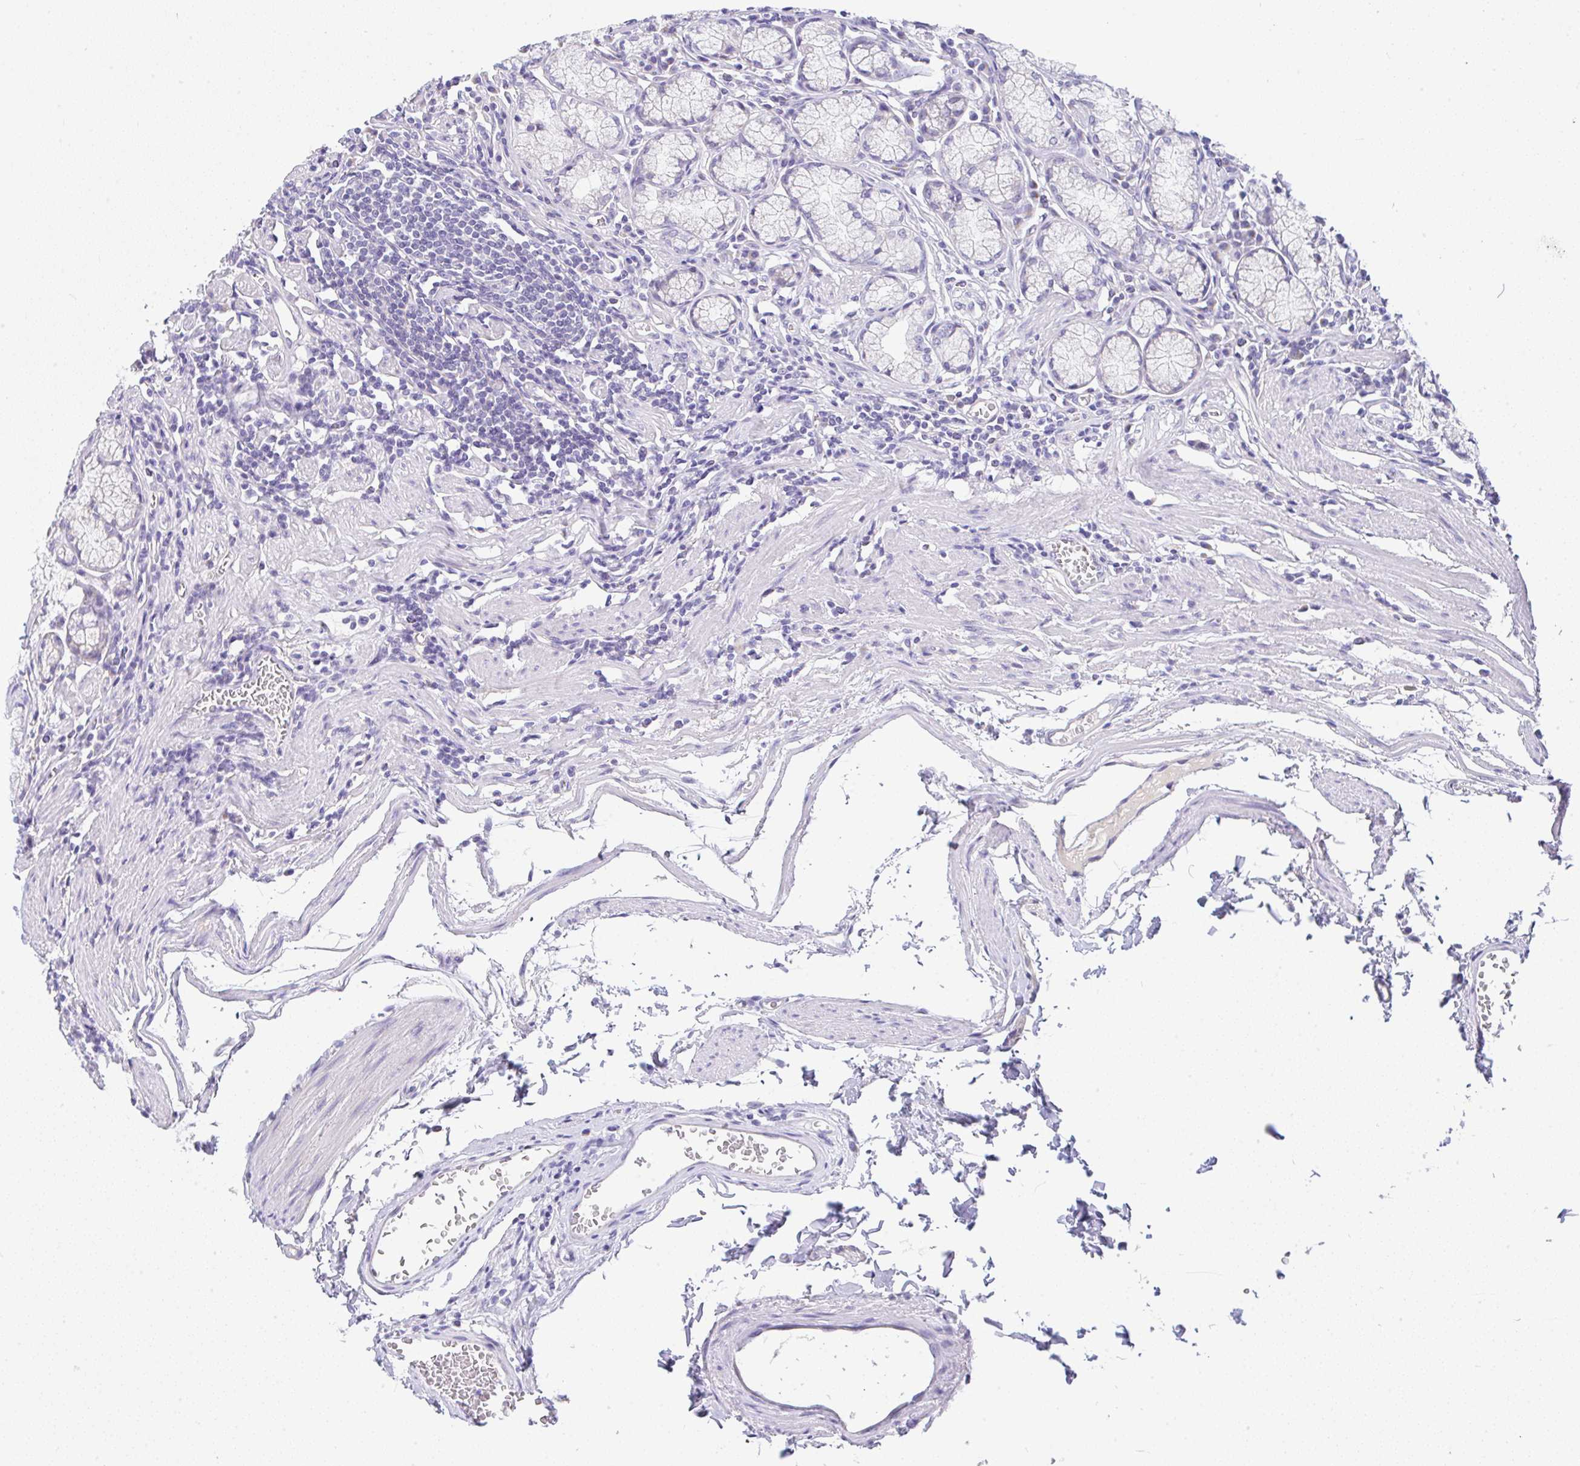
{"staining": {"intensity": "negative", "quantity": "none", "location": "none"}, "tissue": "stomach", "cell_type": "Glandular cells", "image_type": "normal", "snomed": [{"axis": "morphology", "description": "Normal tissue, NOS"}, {"axis": "topography", "description": "Stomach"}], "caption": "This is an immunohistochemistry image of normal human stomach. There is no staining in glandular cells.", "gene": "SERPINE3", "patient": {"sex": "male", "age": 55}}